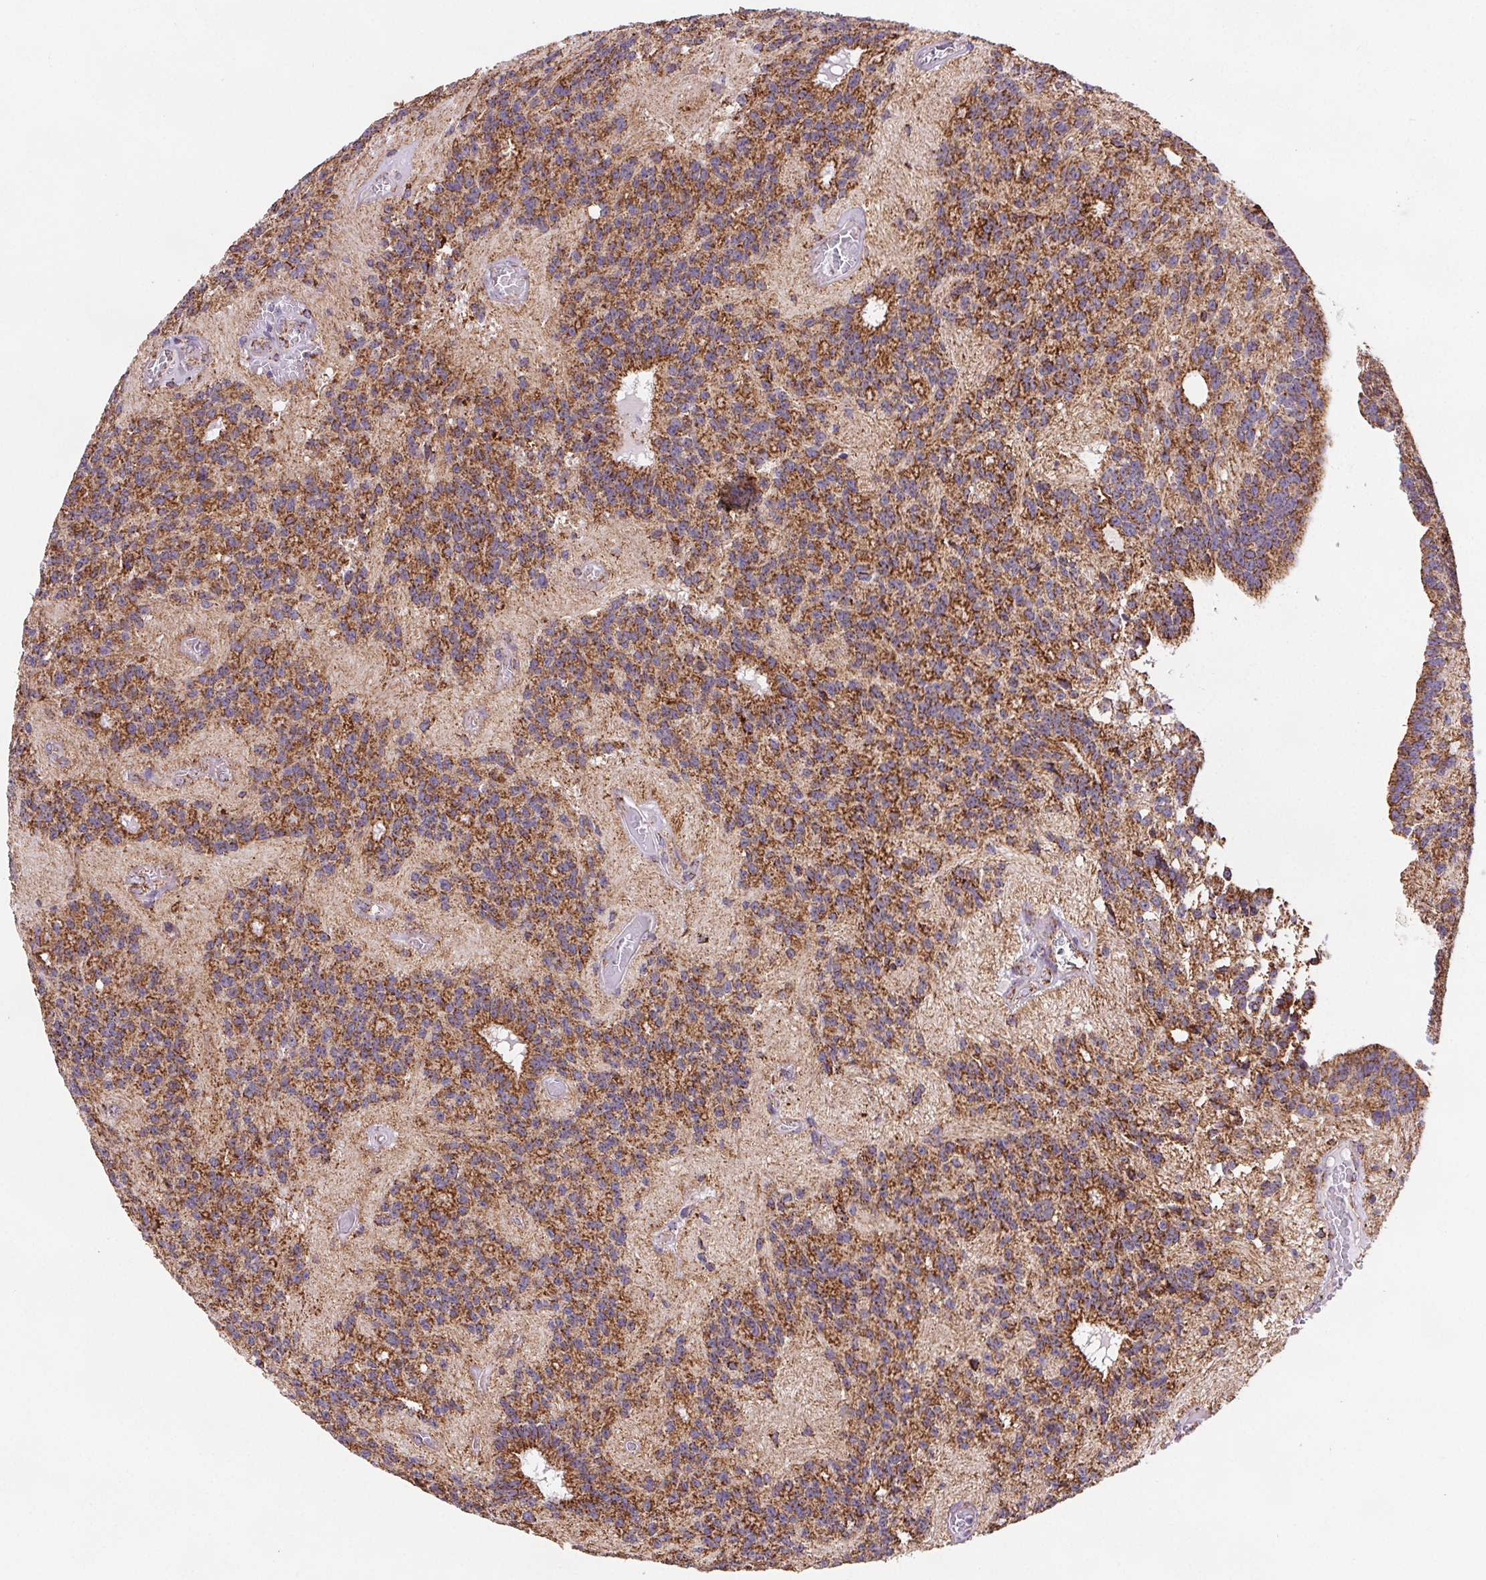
{"staining": {"intensity": "moderate", "quantity": ">75%", "location": "cytoplasmic/membranous"}, "tissue": "glioma", "cell_type": "Tumor cells", "image_type": "cancer", "snomed": [{"axis": "morphology", "description": "Glioma, malignant, Low grade"}, {"axis": "topography", "description": "Brain"}], "caption": "Tumor cells demonstrate moderate cytoplasmic/membranous expression in about >75% of cells in glioma. (Stains: DAB in brown, nuclei in blue, Microscopy: brightfield microscopy at high magnification).", "gene": "NIPSNAP2", "patient": {"sex": "male", "age": 31}}